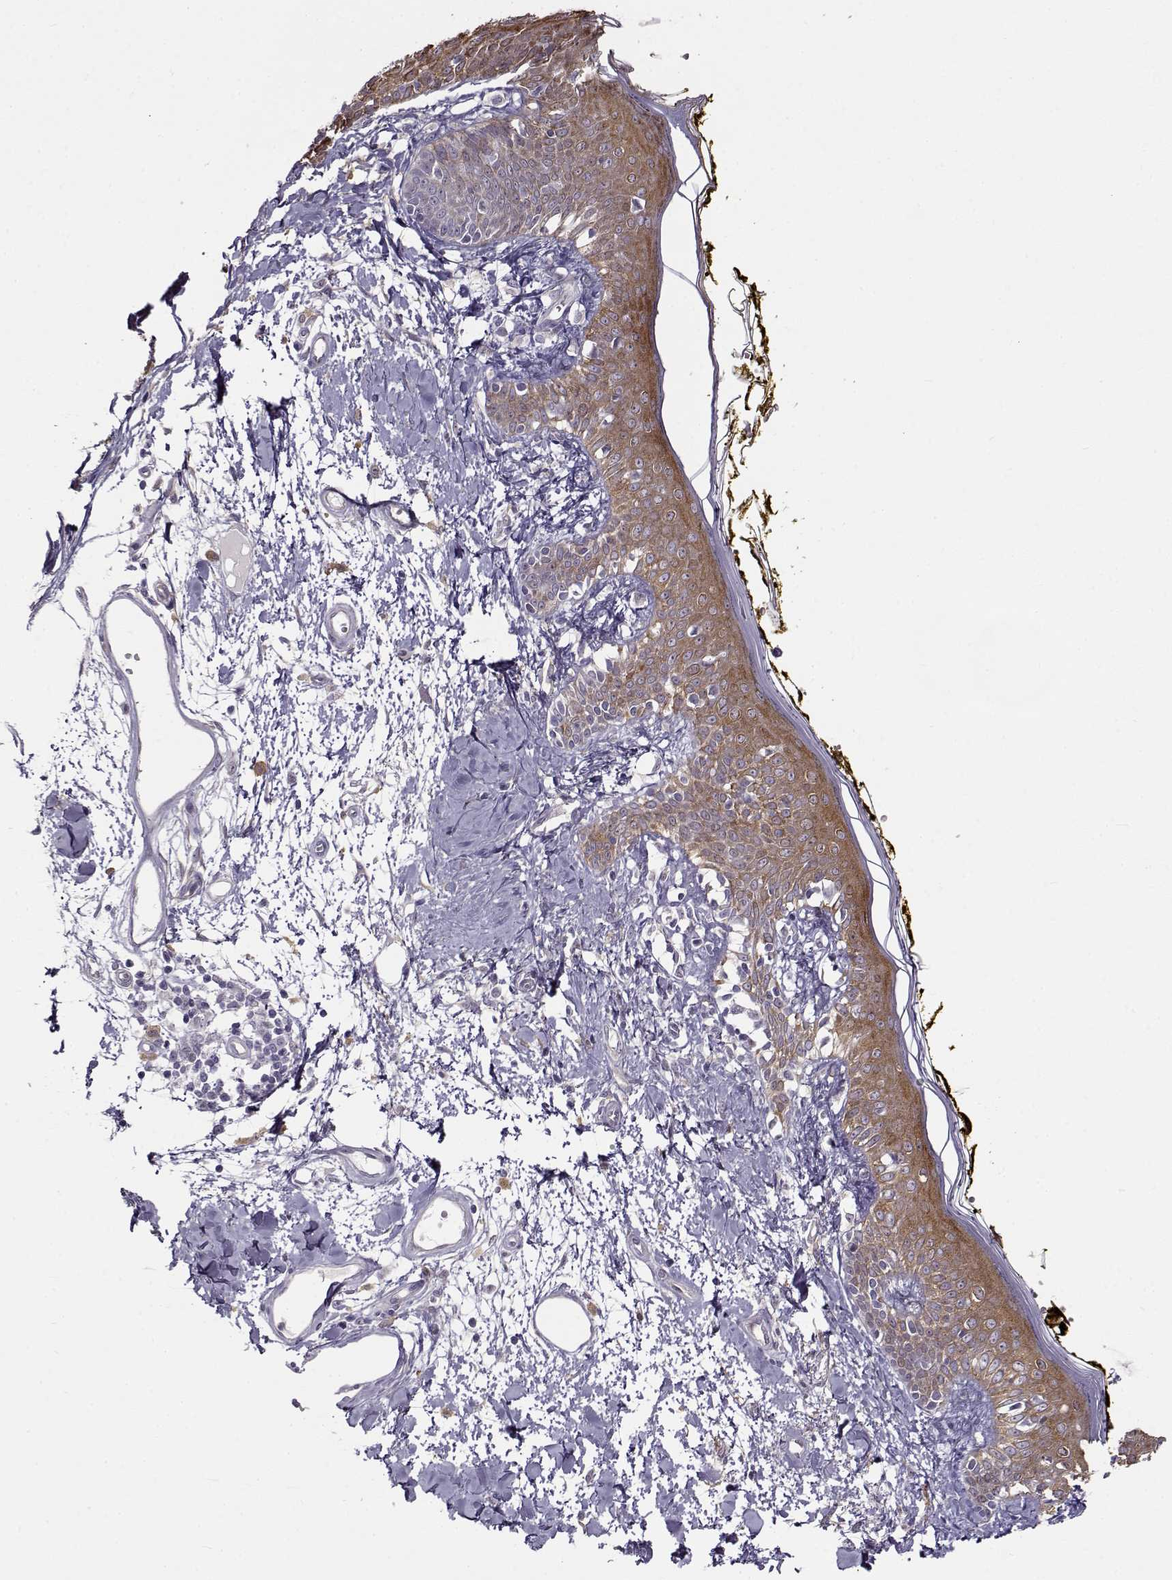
{"staining": {"intensity": "negative", "quantity": "none", "location": "none"}, "tissue": "skin", "cell_type": "Fibroblasts", "image_type": "normal", "snomed": [{"axis": "morphology", "description": "Normal tissue, NOS"}, {"axis": "topography", "description": "Skin"}], "caption": "Immunohistochemistry micrograph of normal human skin stained for a protein (brown), which reveals no expression in fibroblasts.", "gene": "BACH1", "patient": {"sex": "male", "age": 76}}